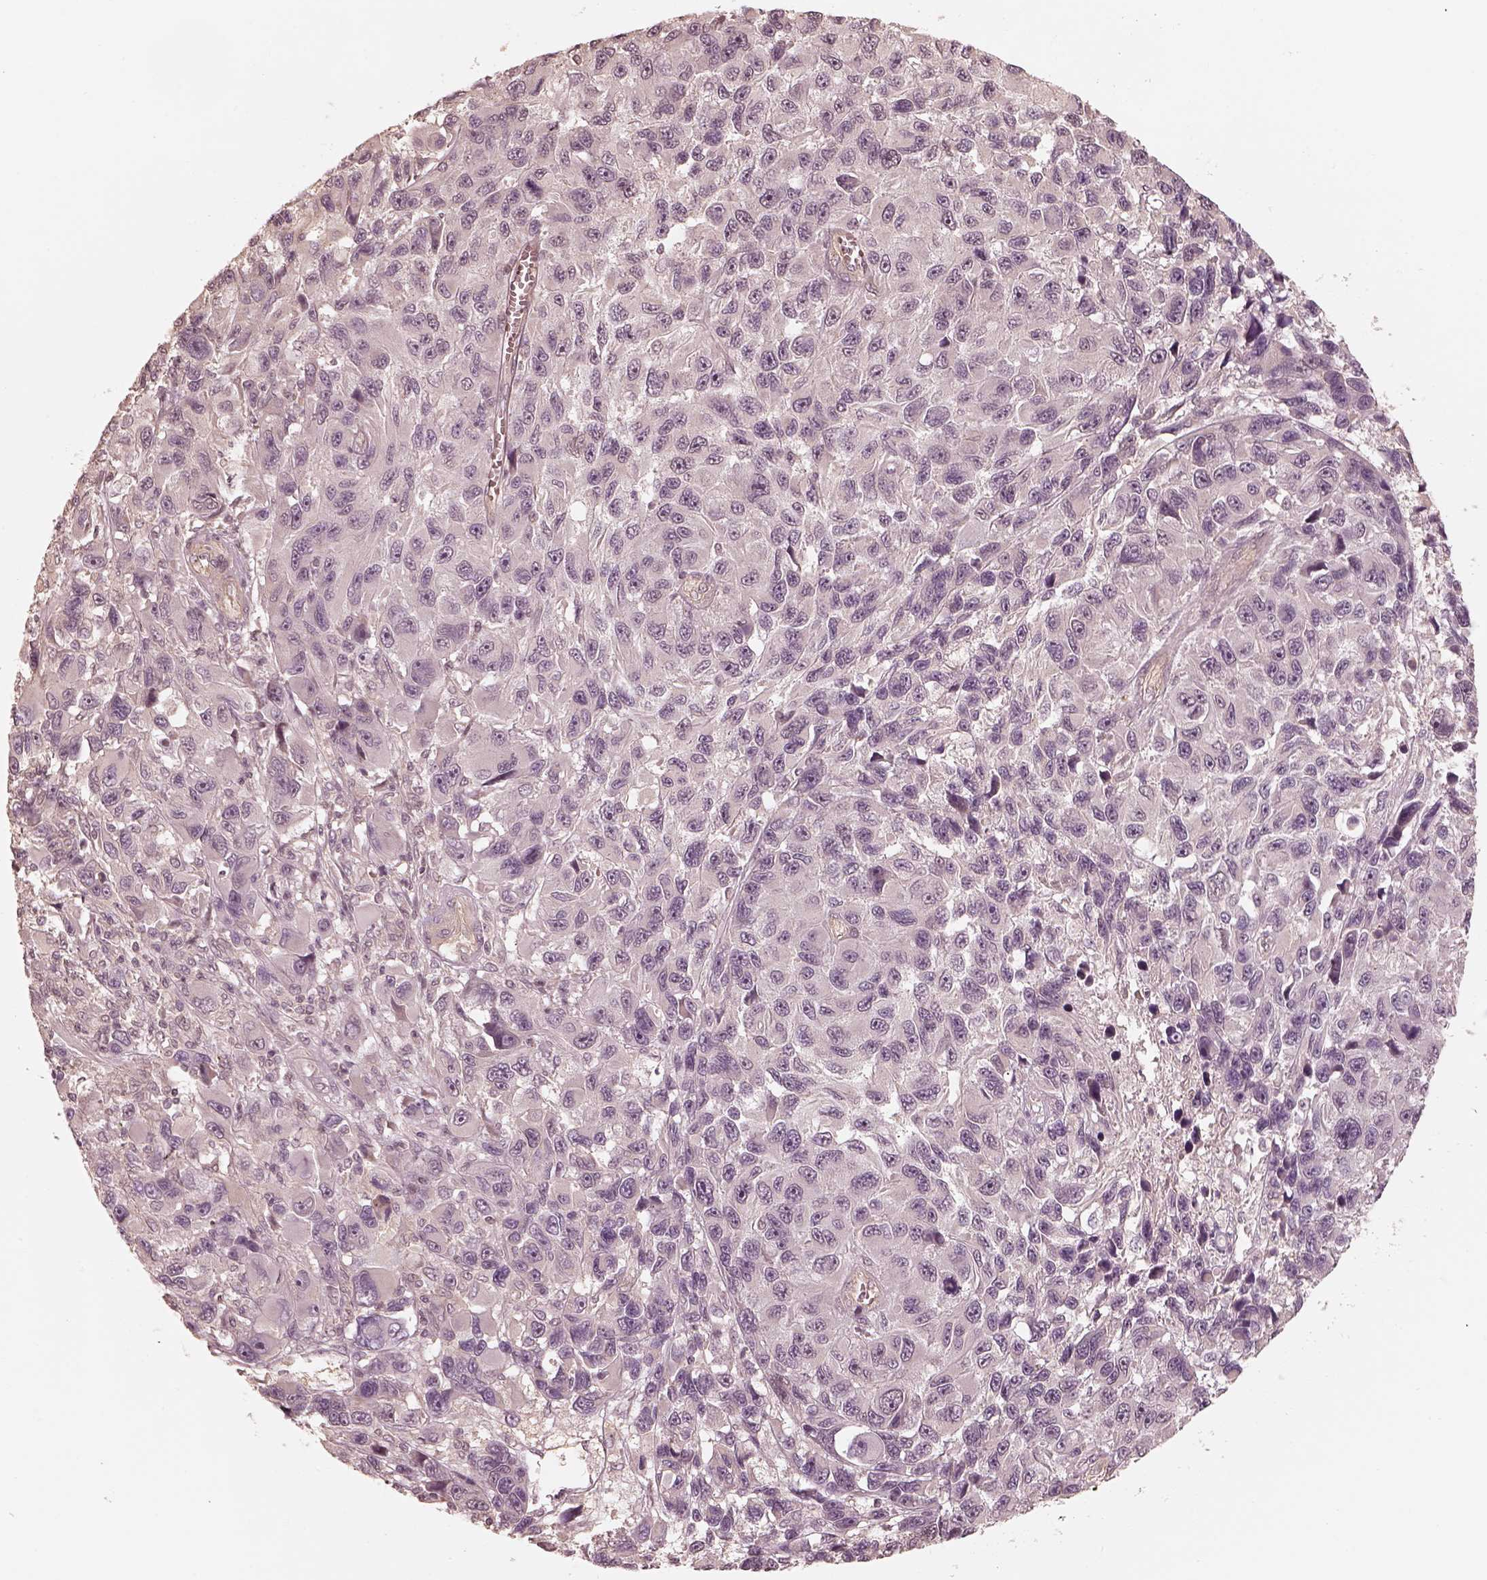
{"staining": {"intensity": "negative", "quantity": "none", "location": "none"}, "tissue": "melanoma", "cell_type": "Tumor cells", "image_type": "cancer", "snomed": [{"axis": "morphology", "description": "Malignant melanoma, NOS"}, {"axis": "topography", "description": "Skin"}], "caption": "High magnification brightfield microscopy of melanoma stained with DAB (brown) and counterstained with hematoxylin (blue): tumor cells show no significant staining.", "gene": "KIF5C", "patient": {"sex": "male", "age": 53}}